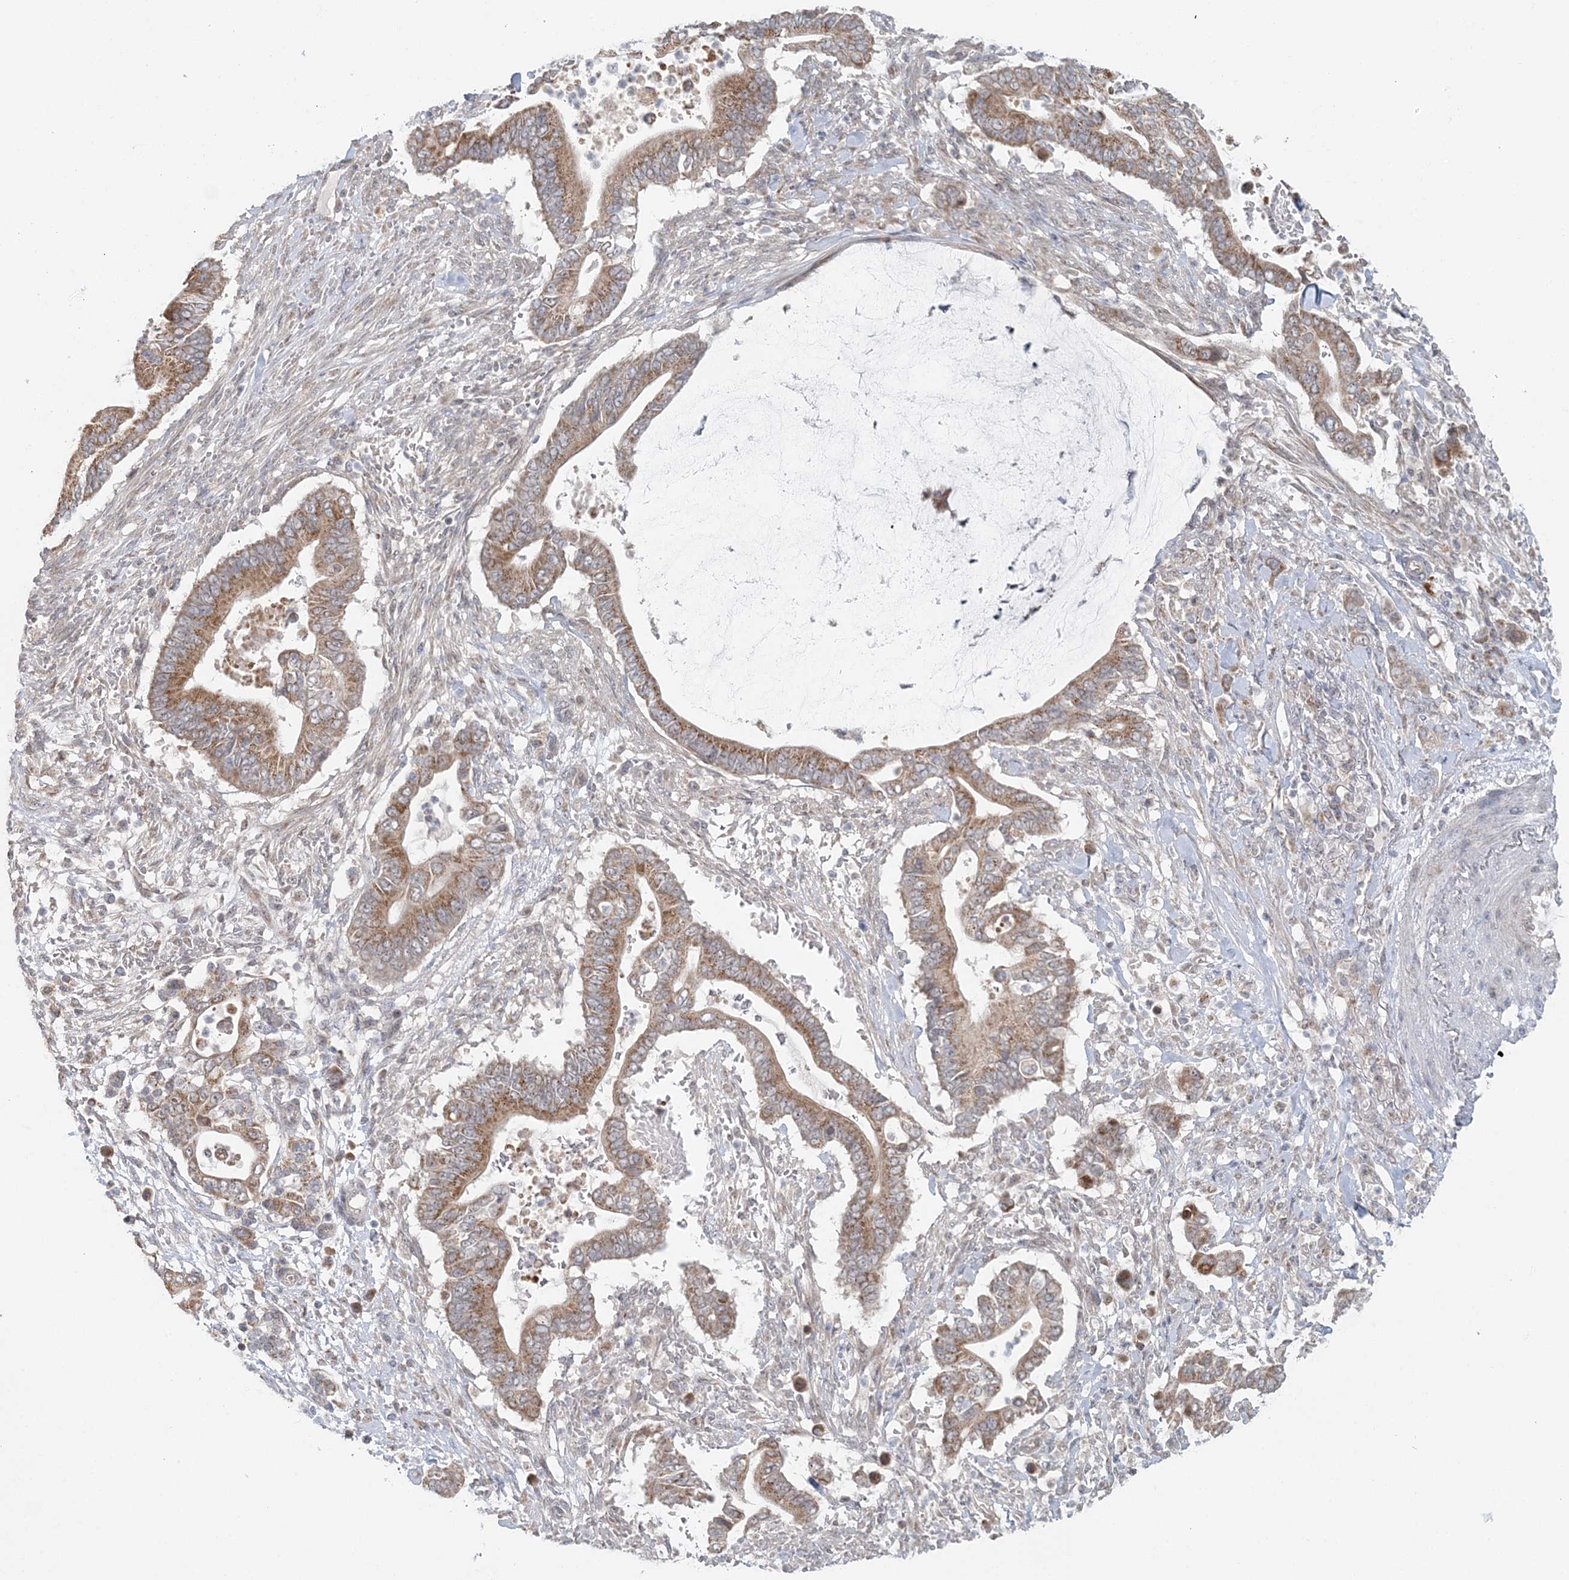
{"staining": {"intensity": "moderate", "quantity": ">75%", "location": "cytoplasmic/membranous"}, "tissue": "pancreatic cancer", "cell_type": "Tumor cells", "image_type": "cancer", "snomed": [{"axis": "morphology", "description": "Adenocarcinoma, NOS"}, {"axis": "topography", "description": "Pancreas"}], "caption": "Protein expression analysis of human pancreatic cancer (adenocarcinoma) reveals moderate cytoplasmic/membranous expression in approximately >75% of tumor cells.", "gene": "RNF150", "patient": {"sex": "male", "age": 68}}